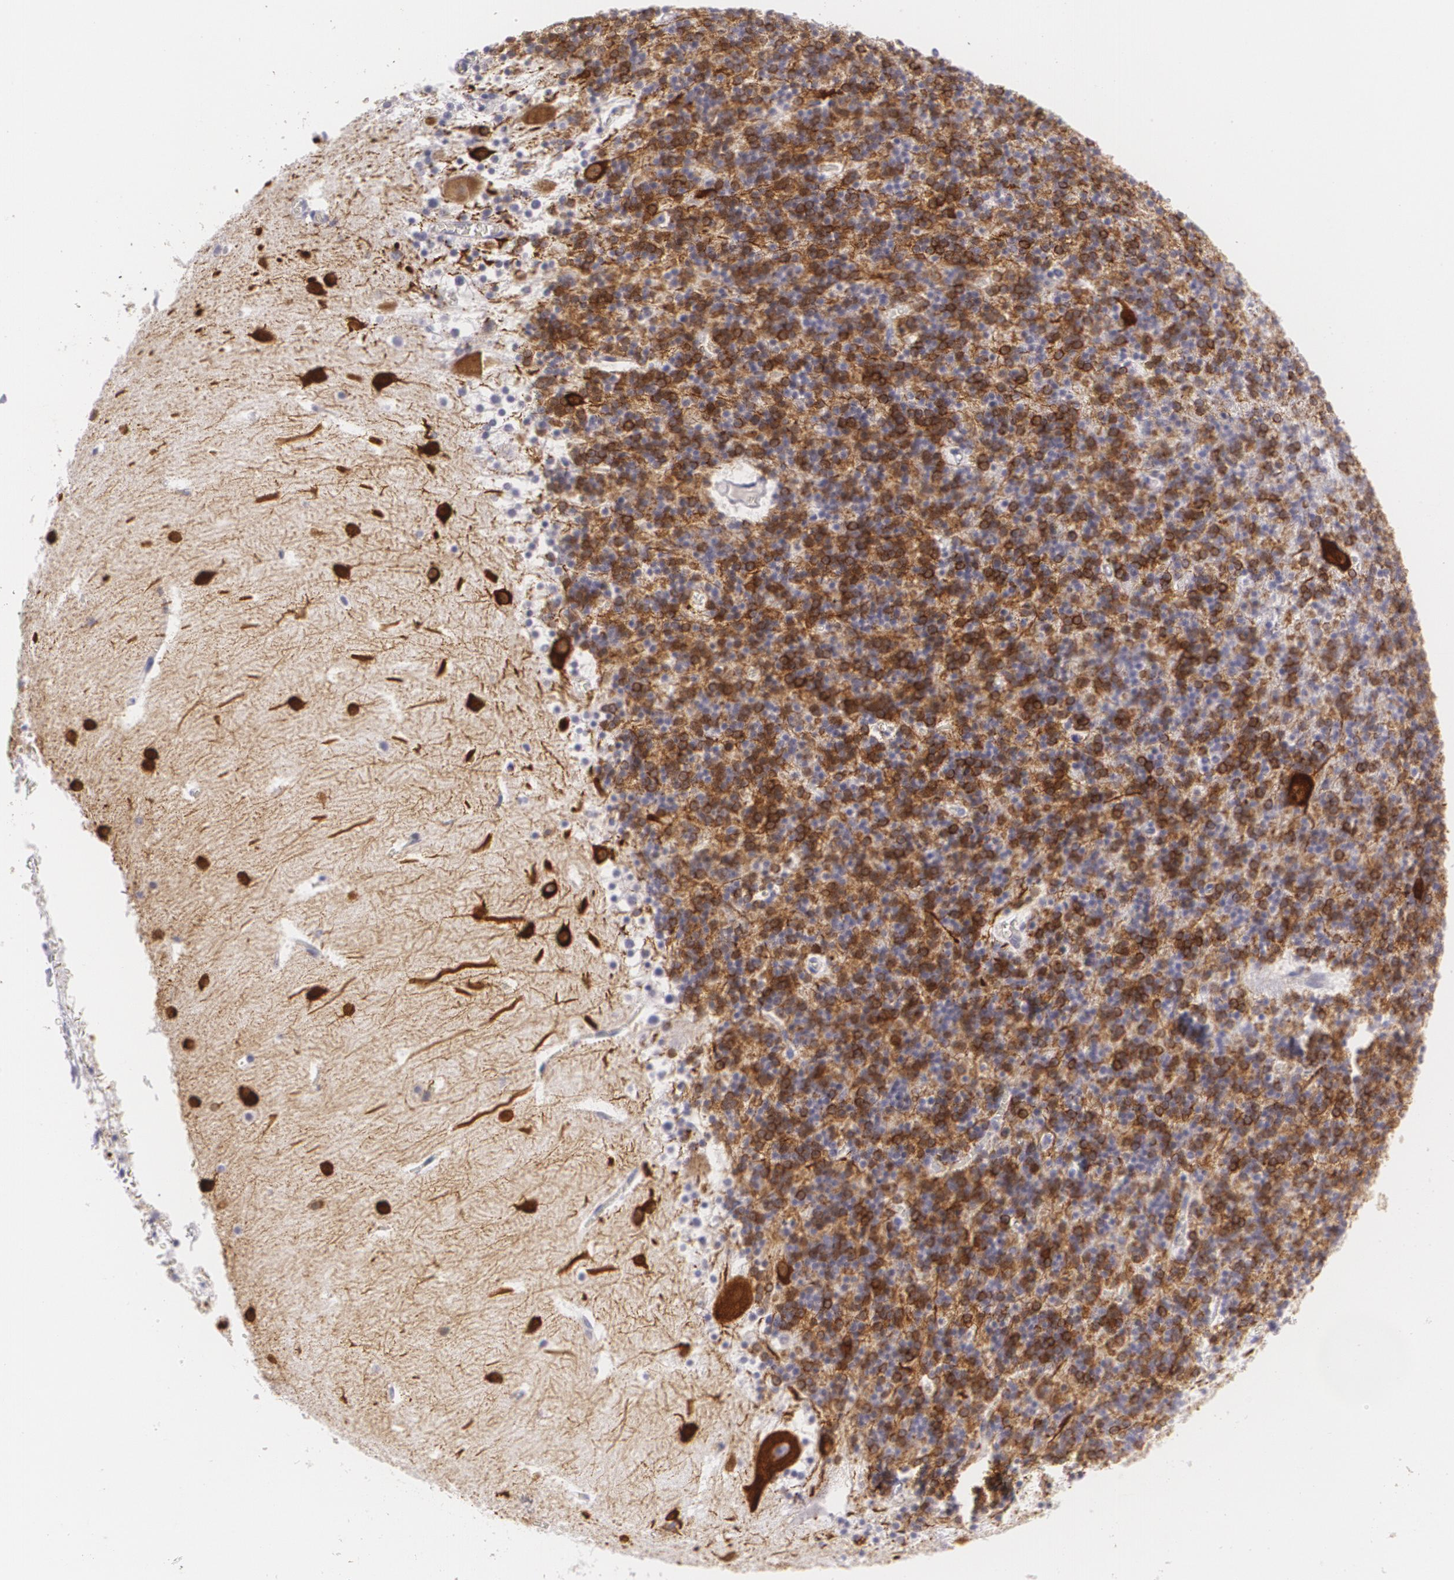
{"staining": {"intensity": "strong", "quantity": ">75%", "location": "cytoplasmic/membranous"}, "tissue": "cerebellum", "cell_type": "Cells in granular layer", "image_type": "normal", "snomed": [{"axis": "morphology", "description": "Normal tissue, NOS"}, {"axis": "topography", "description": "Cerebellum"}], "caption": "Brown immunohistochemical staining in normal human cerebellum demonstrates strong cytoplasmic/membranous expression in about >75% of cells in granular layer. (IHC, brightfield microscopy, high magnification).", "gene": "MAP2", "patient": {"sex": "male", "age": 45}}